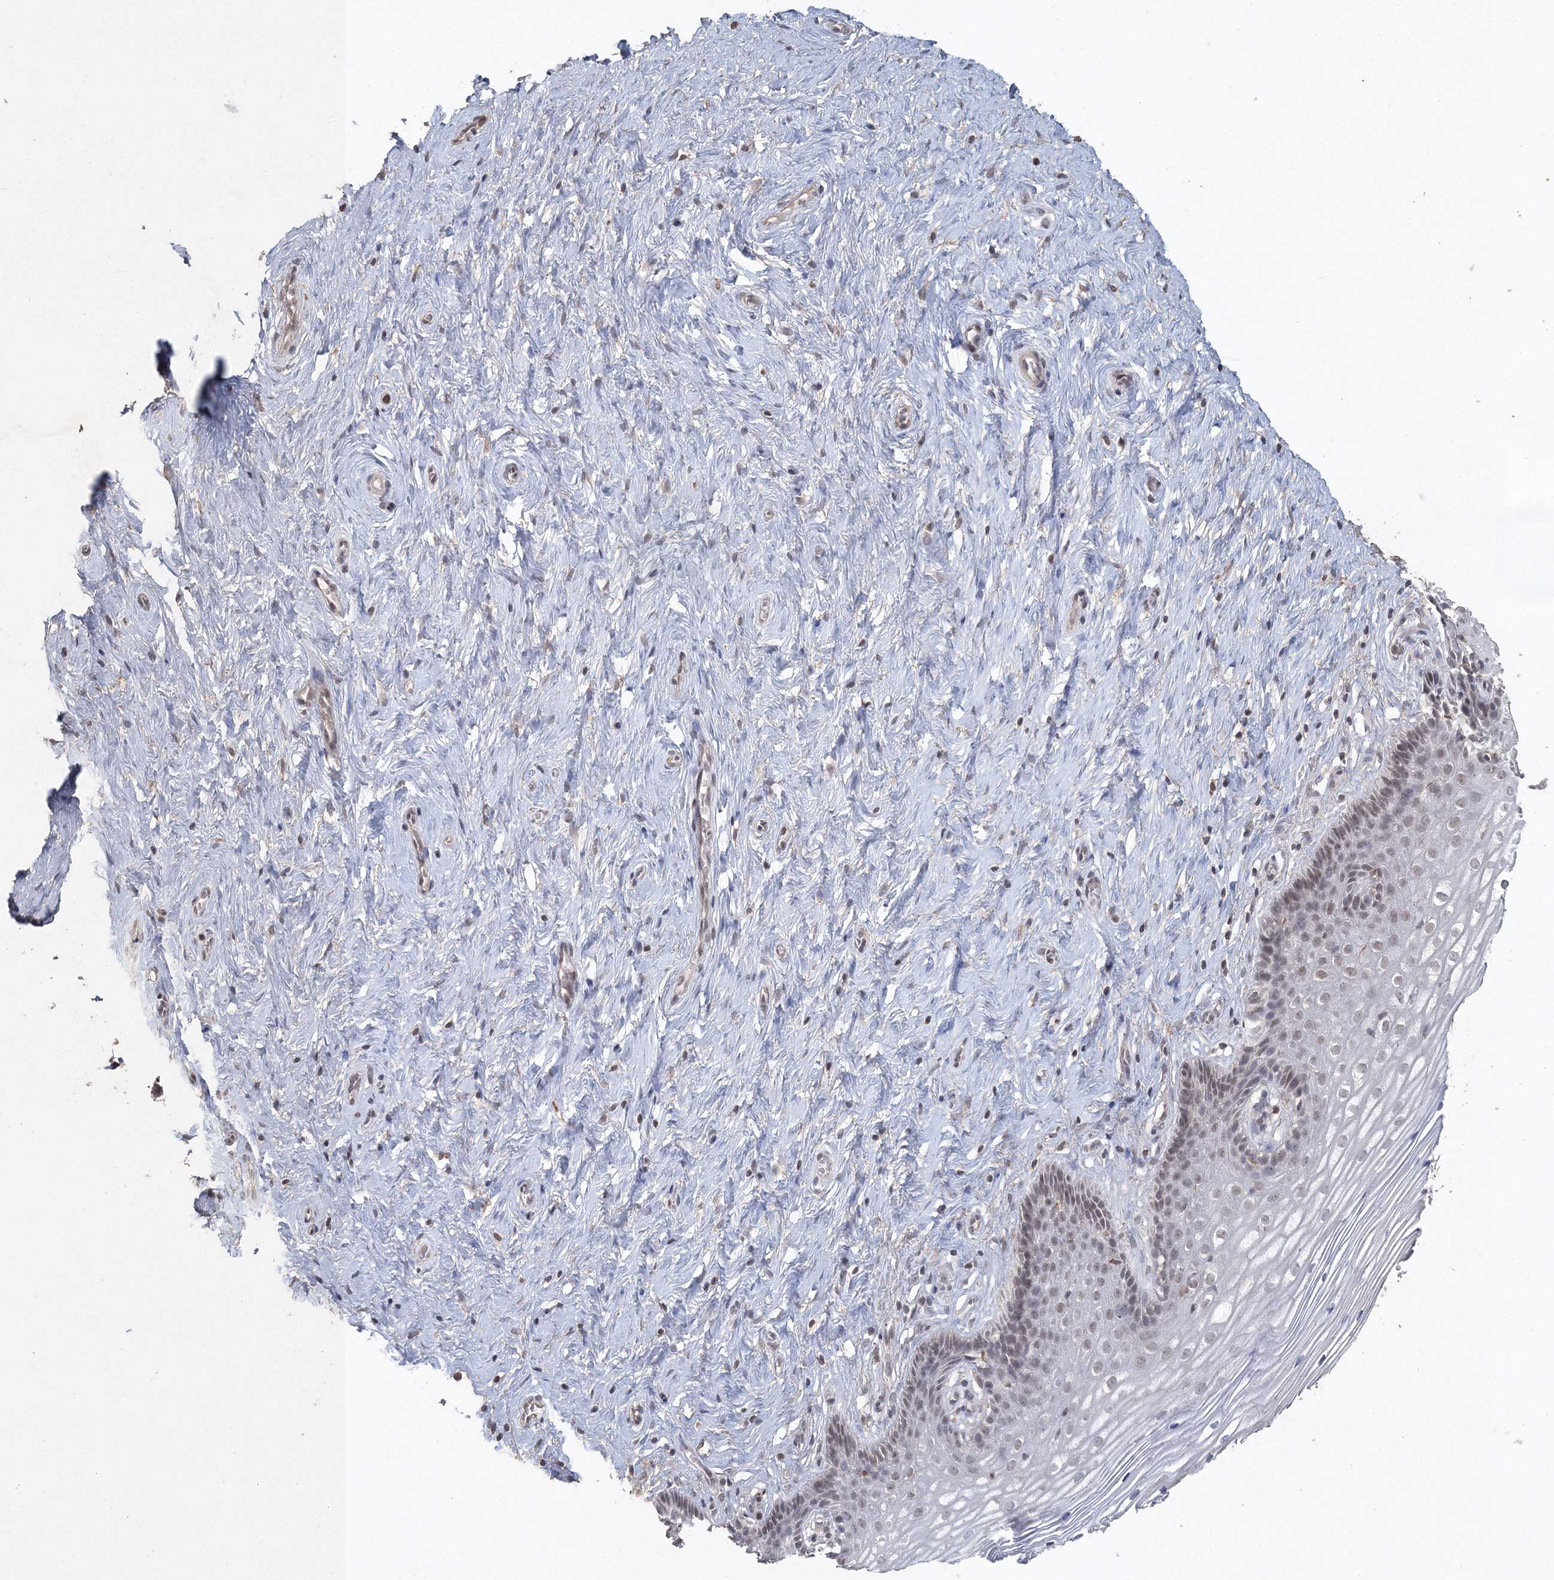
{"staining": {"intensity": "weak", "quantity": "<25%", "location": "cytoplasmic/membranous"}, "tissue": "cervix", "cell_type": "Glandular cells", "image_type": "normal", "snomed": [{"axis": "morphology", "description": "Normal tissue, NOS"}, {"axis": "topography", "description": "Cervix"}], "caption": "Immunohistochemical staining of benign cervix shows no significant staining in glandular cells. (Stains: DAB (3,3'-diaminobenzidine) IHC with hematoxylin counter stain, Microscopy: brightfield microscopy at high magnification).", "gene": "UIMC1", "patient": {"sex": "female", "age": 33}}